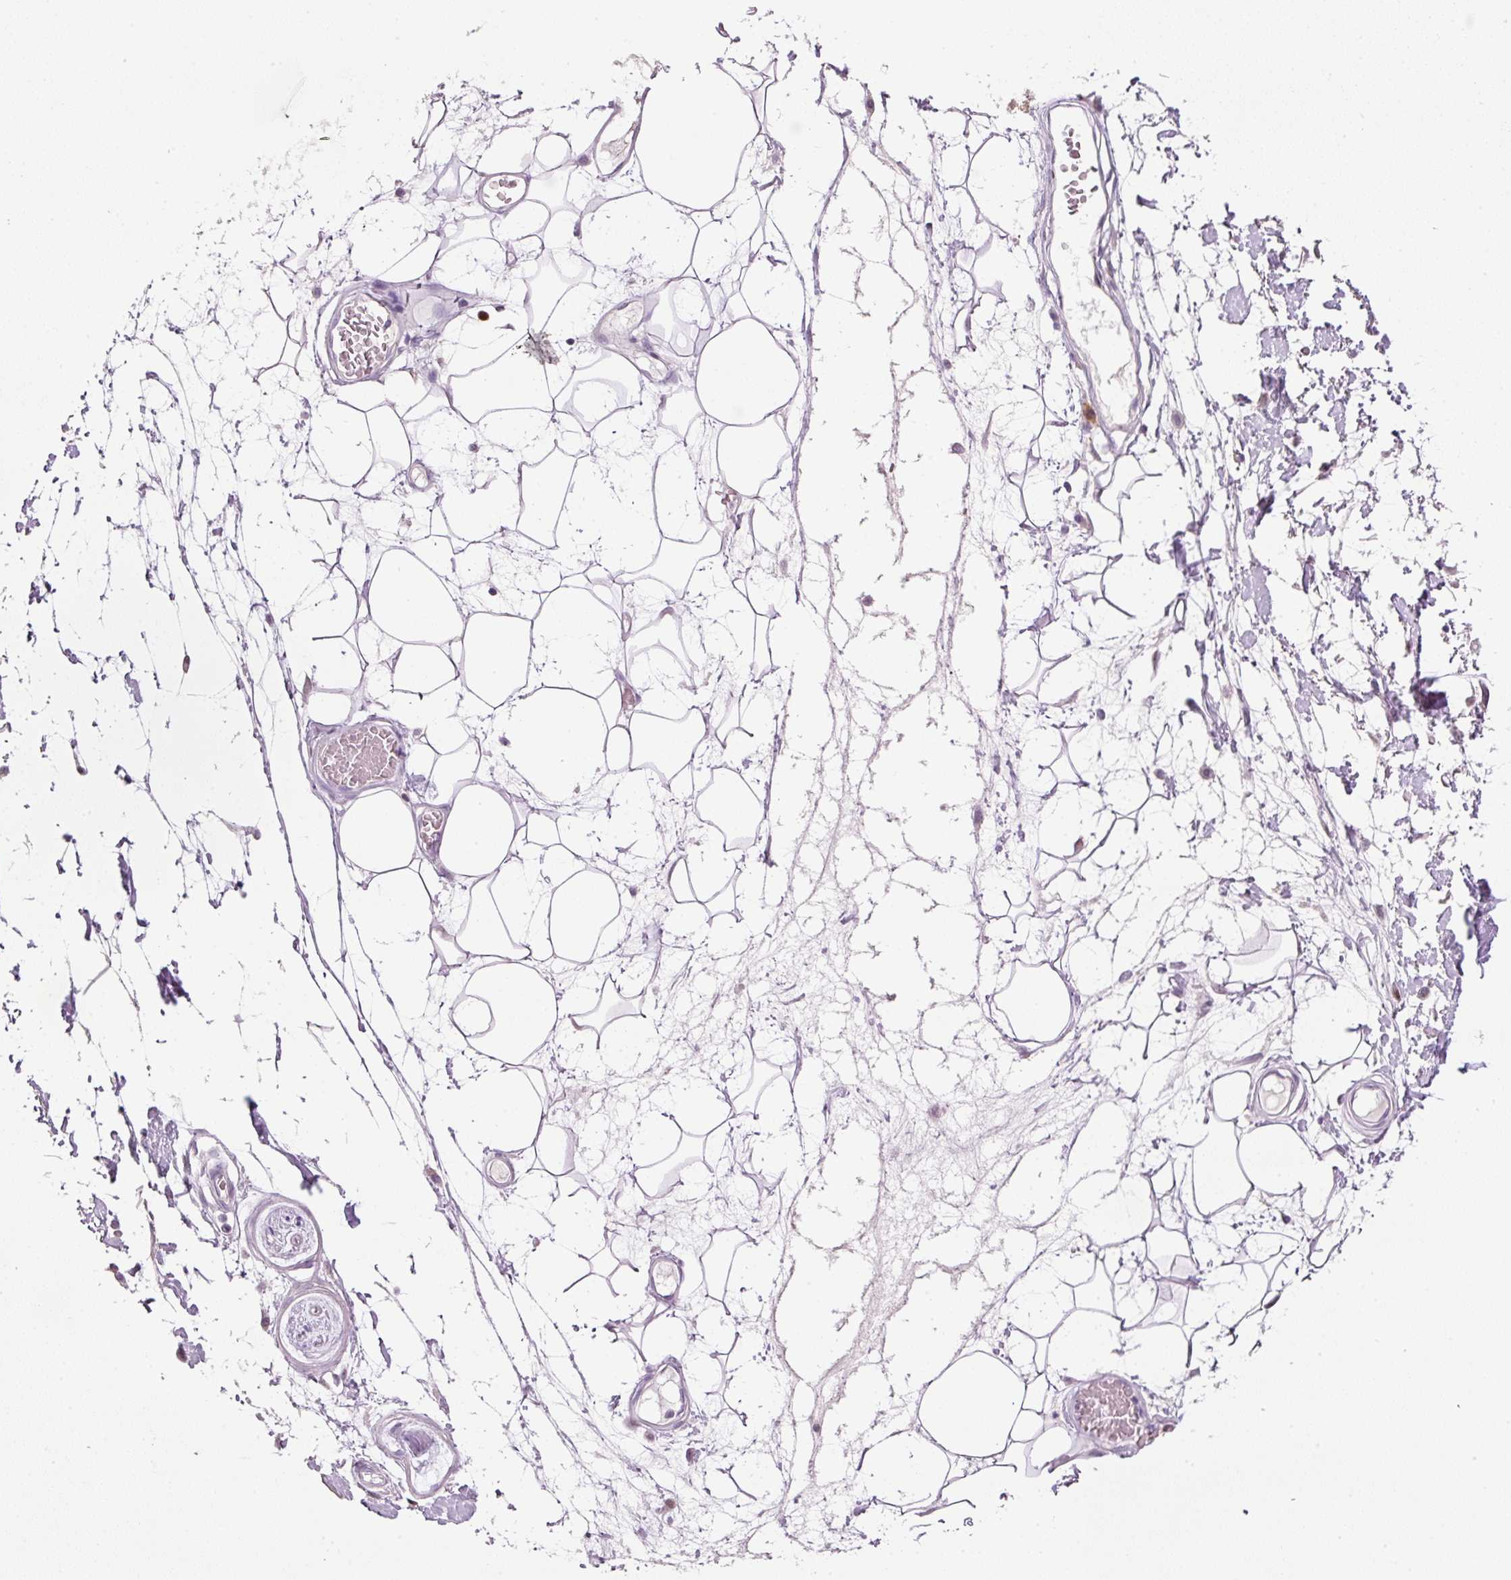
{"staining": {"intensity": "negative", "quantity": "none", "location": "none"}, "tissue": "adipose tissue", "cell_type": "Adipocytes", "image_type": "normal", "snomed": [{"axis": "morphology", "description": "Normal tissue, NOS"}, {"axis": "topography", "description": "Vulva"}, {"axis": "topography", "description": "Peripheral nerve tissue"}], "caption": "This is a histopathology image of immunohistochemistry staining of unremarkable adipose tissue, which shows no expression in adipocytes.", "gene": "KPNA2", "patient": {"sex": "female", "age": 68}}